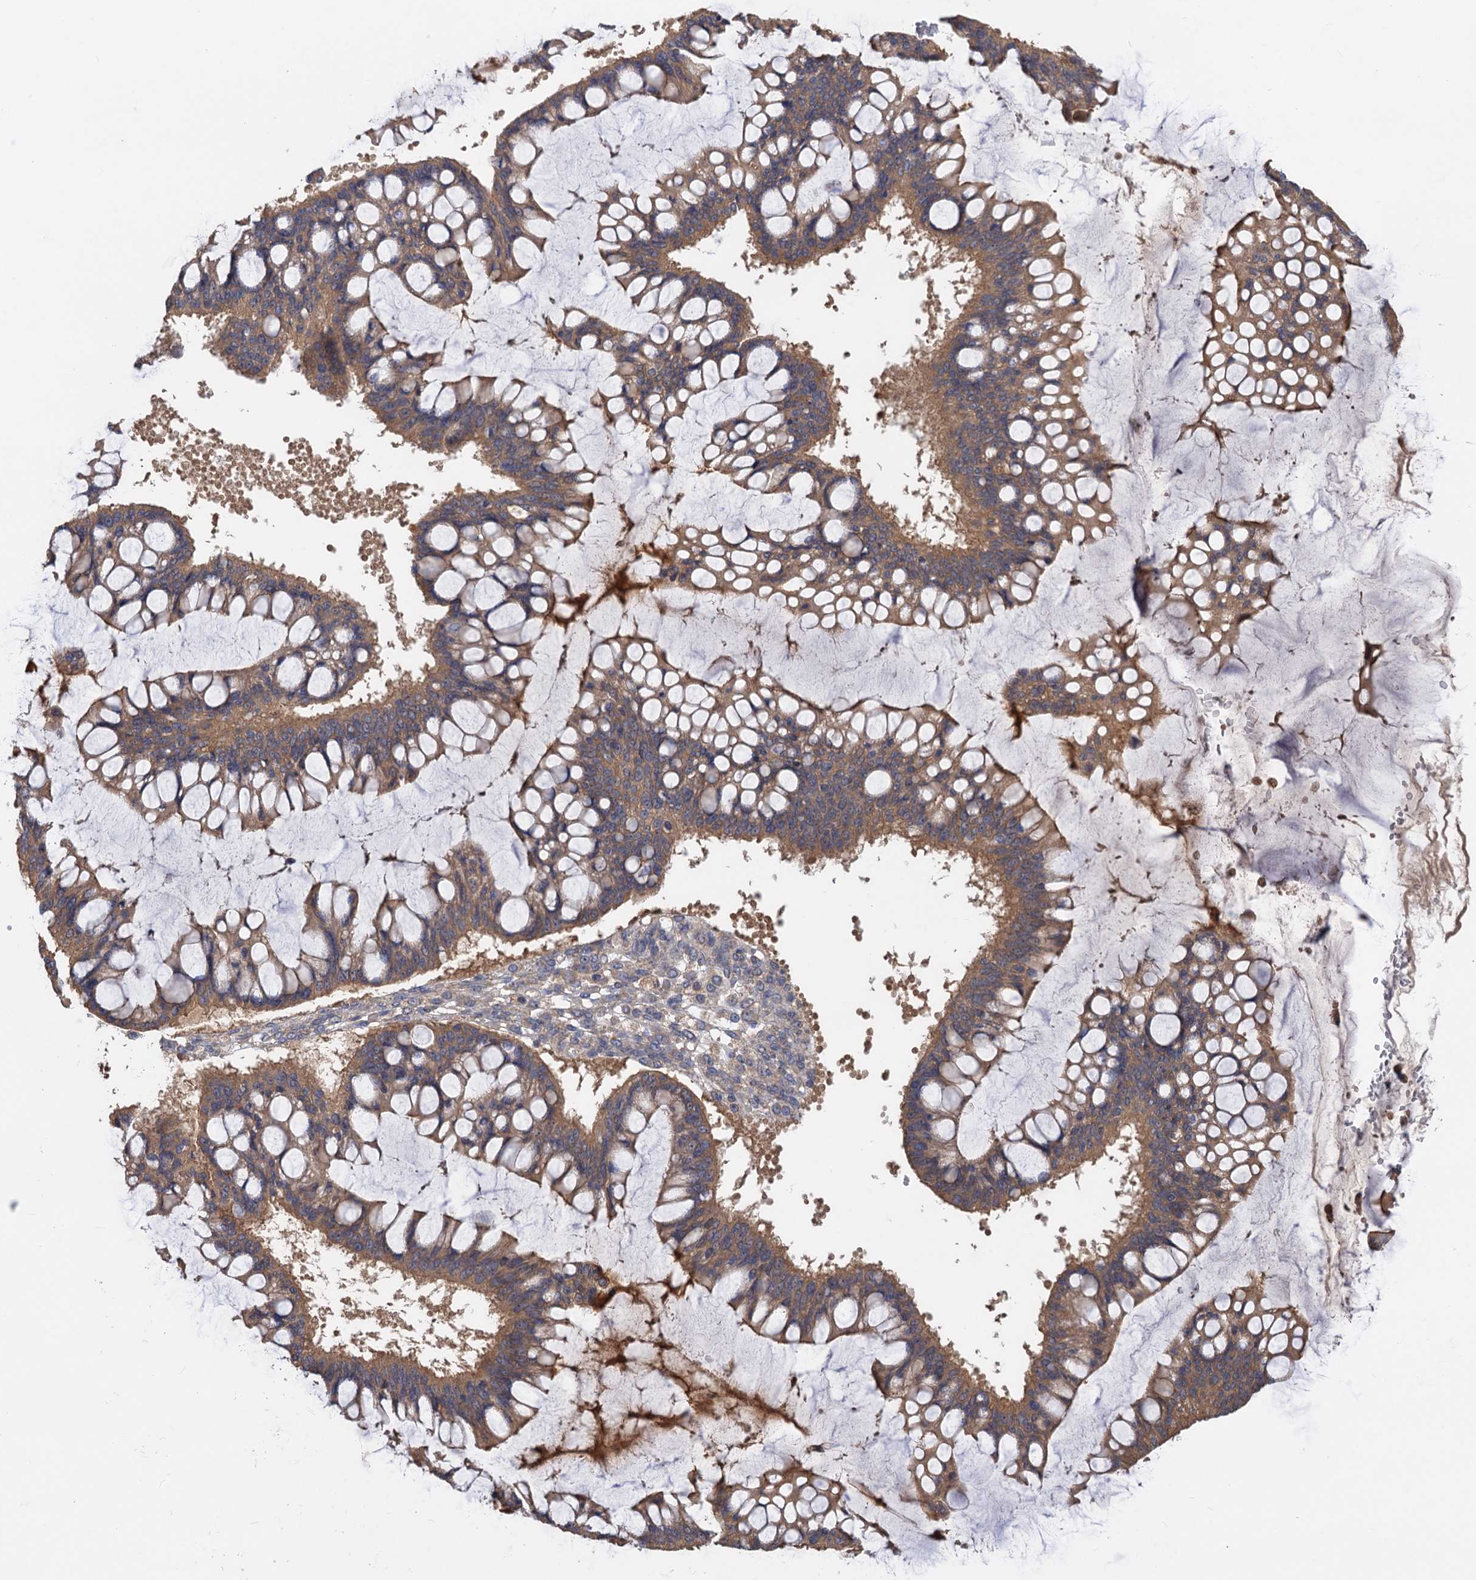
{"staining": {"intensity": "moderate", "quantity": ">75%", "location": "cytoplasmic/membranous"}, "tissue": "ovarian cancer", "cell_type": "Tumor cells", "image_type": "cancer", "snomed": [{"axis": "morphology", "description": "Cystadenocarcinoma, mucinous, NOS"}, {"axis": "topography", "description": "Ovary"}], "caption": "Immunohistochemical staining of ovarian cancer reveals moderate cytoplasmic/membranous protein expression in about >75% of tumor cells. The staining is performed using DAB brown chromogen to label protein expression. The nuclei are counter-stained blue using hematoxylin.", "gene": "DGKA", "patient": {"sex": "female", "age": 73}}